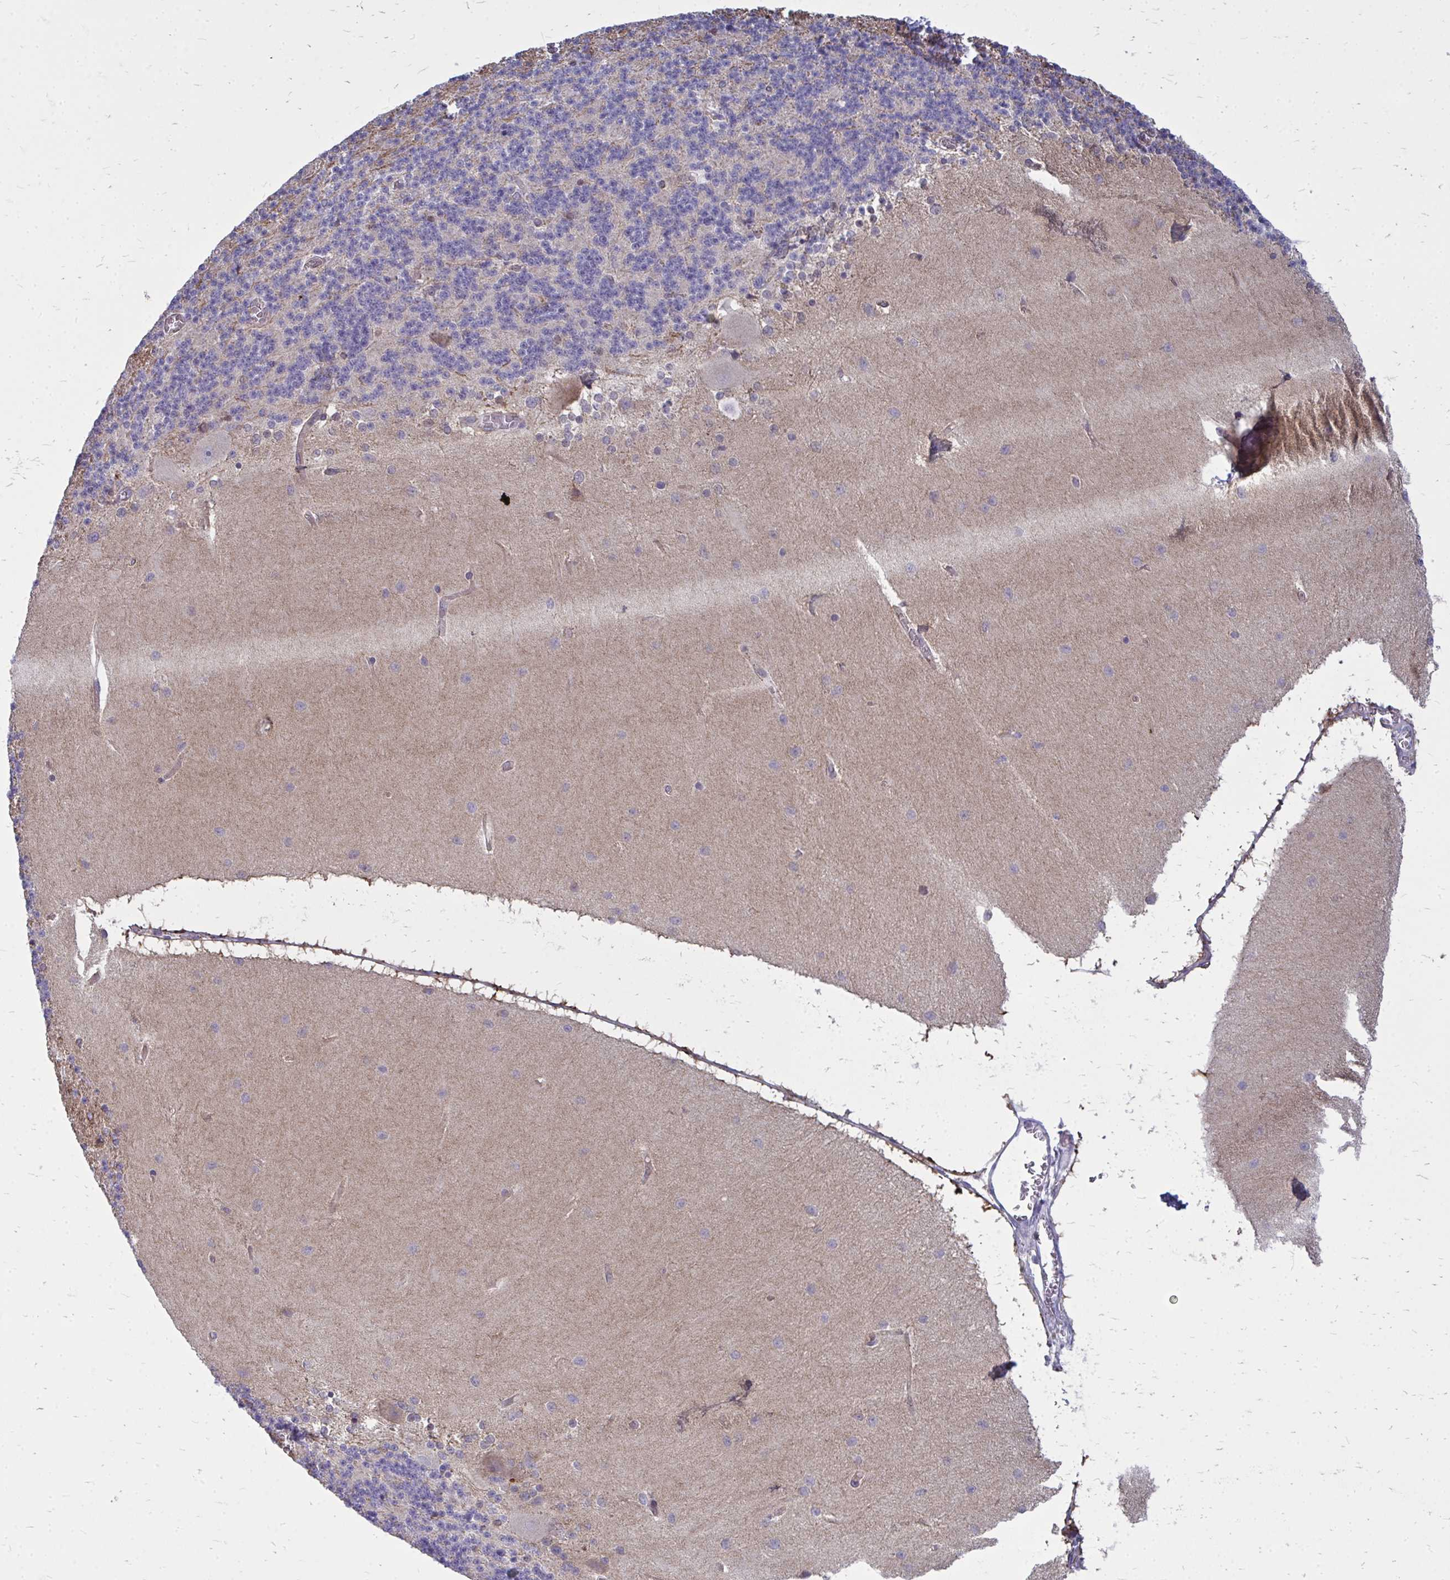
{"staining": {"intensity": "negative", "quantity": "none", "location": "none"}, "tissue": "cerebellum", "cell_type": "Cells in granular layer", "image_type": "normal", "snomed": [{"axis": "morphology", "description": "Normal tissue, NOS"}, {"axis": "topography", "description": "Cerebellum"}], "caption": "Immunohistochemical staining of normal cerebellum shows no significant positivity in cells in granular layer.", "gene": "ACSL5", "patient": {"sex": "female", "age": 54}}